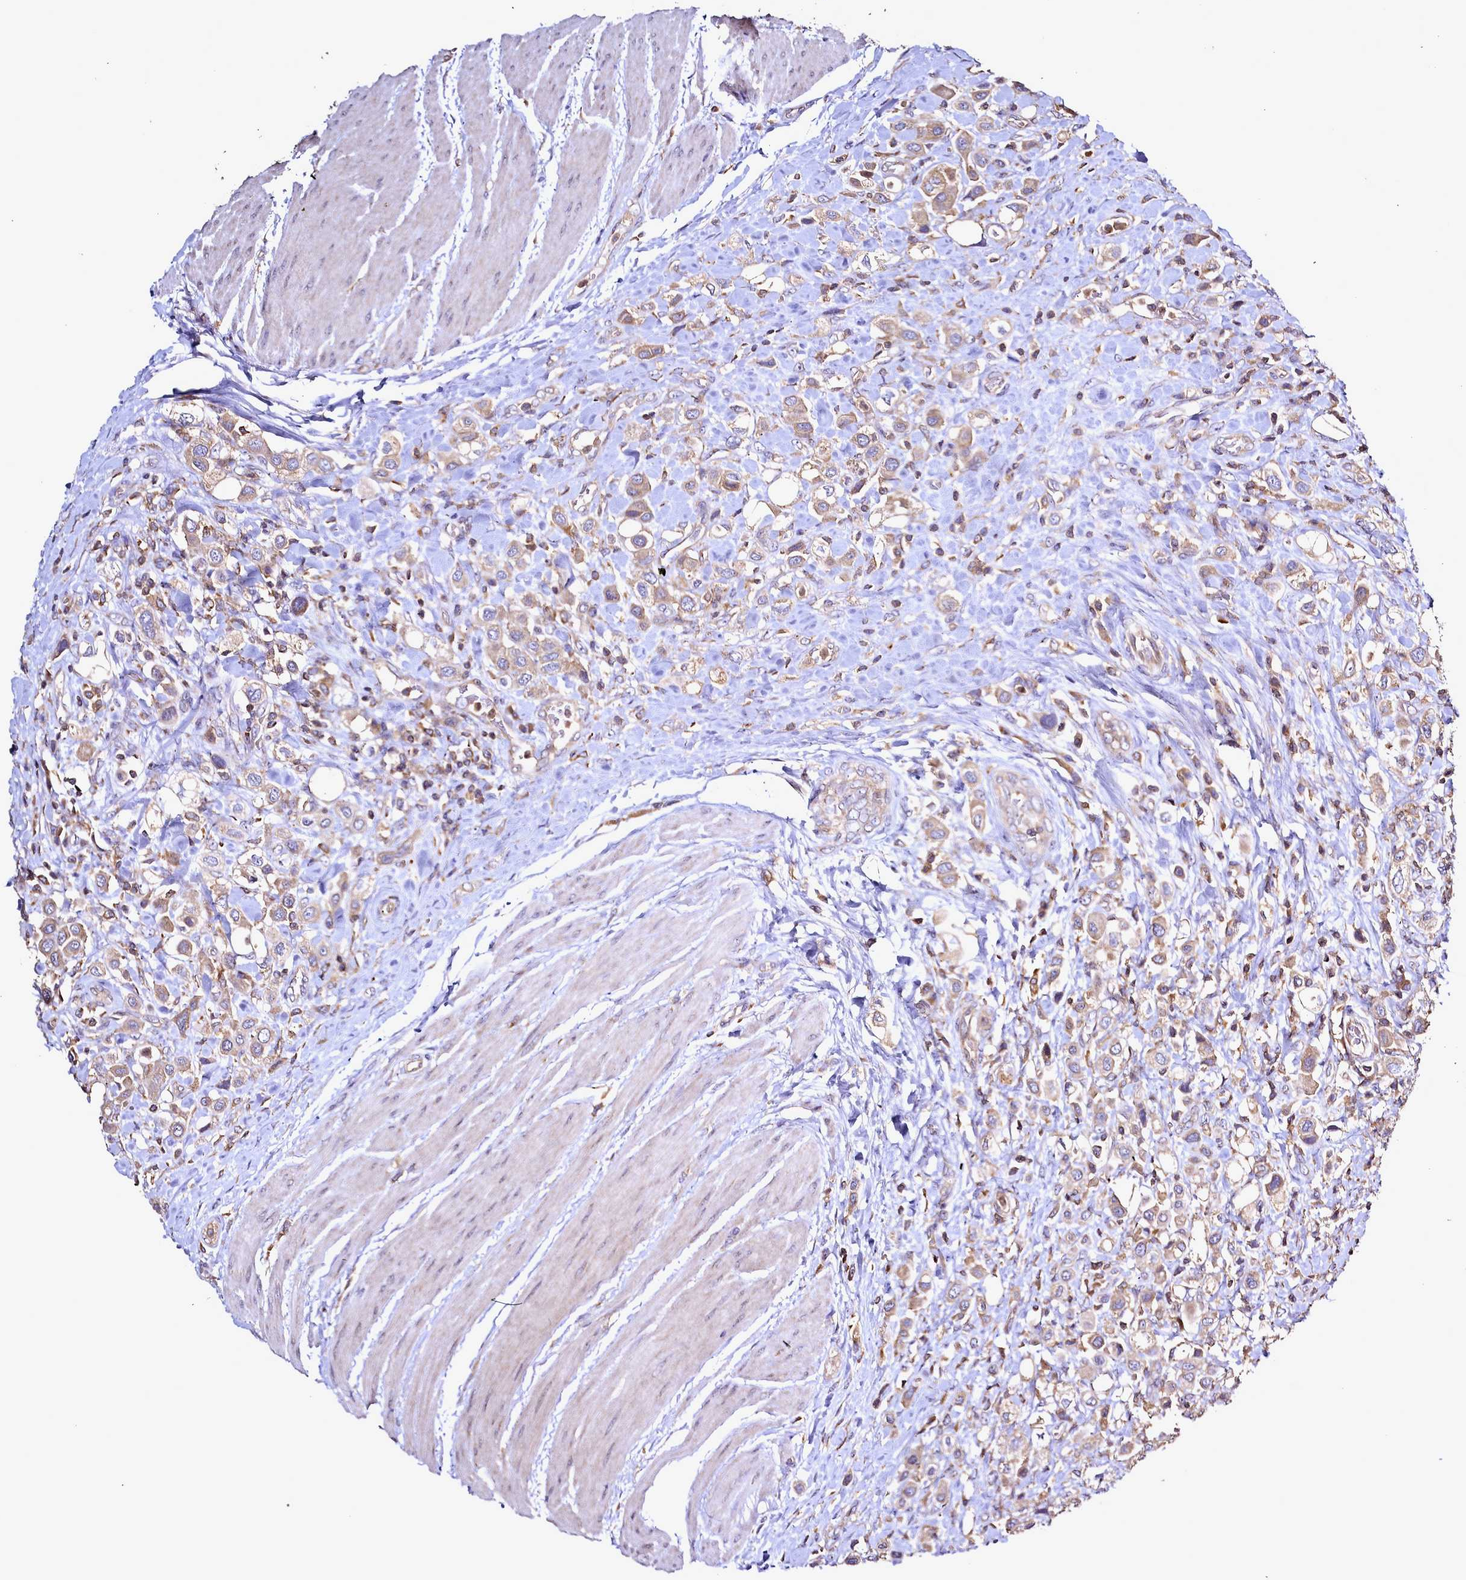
{"staining": {"intensity": "weak", "quantity": ">75%", "location": "cytoplasmic/membranous"}, "tissue": "urothelial cancer", "cell_type": "Tumor cells", "image_type": "cancer", "snomed": [{"axis": "morphology", "description": "Urothelial carcinoma, High grade"}, {"axis": "topography", "description": "Urinary bladder"}], "caption": "Urothelial cancer stained with DAB immunohistochemistry (IHC) demonstrates low levels of weak cytoplasmic/membranous staining in approximately >75% of tumor cells.", "gene": "NCKAP1L", "patient": {"sex": "male", "age": 50}}